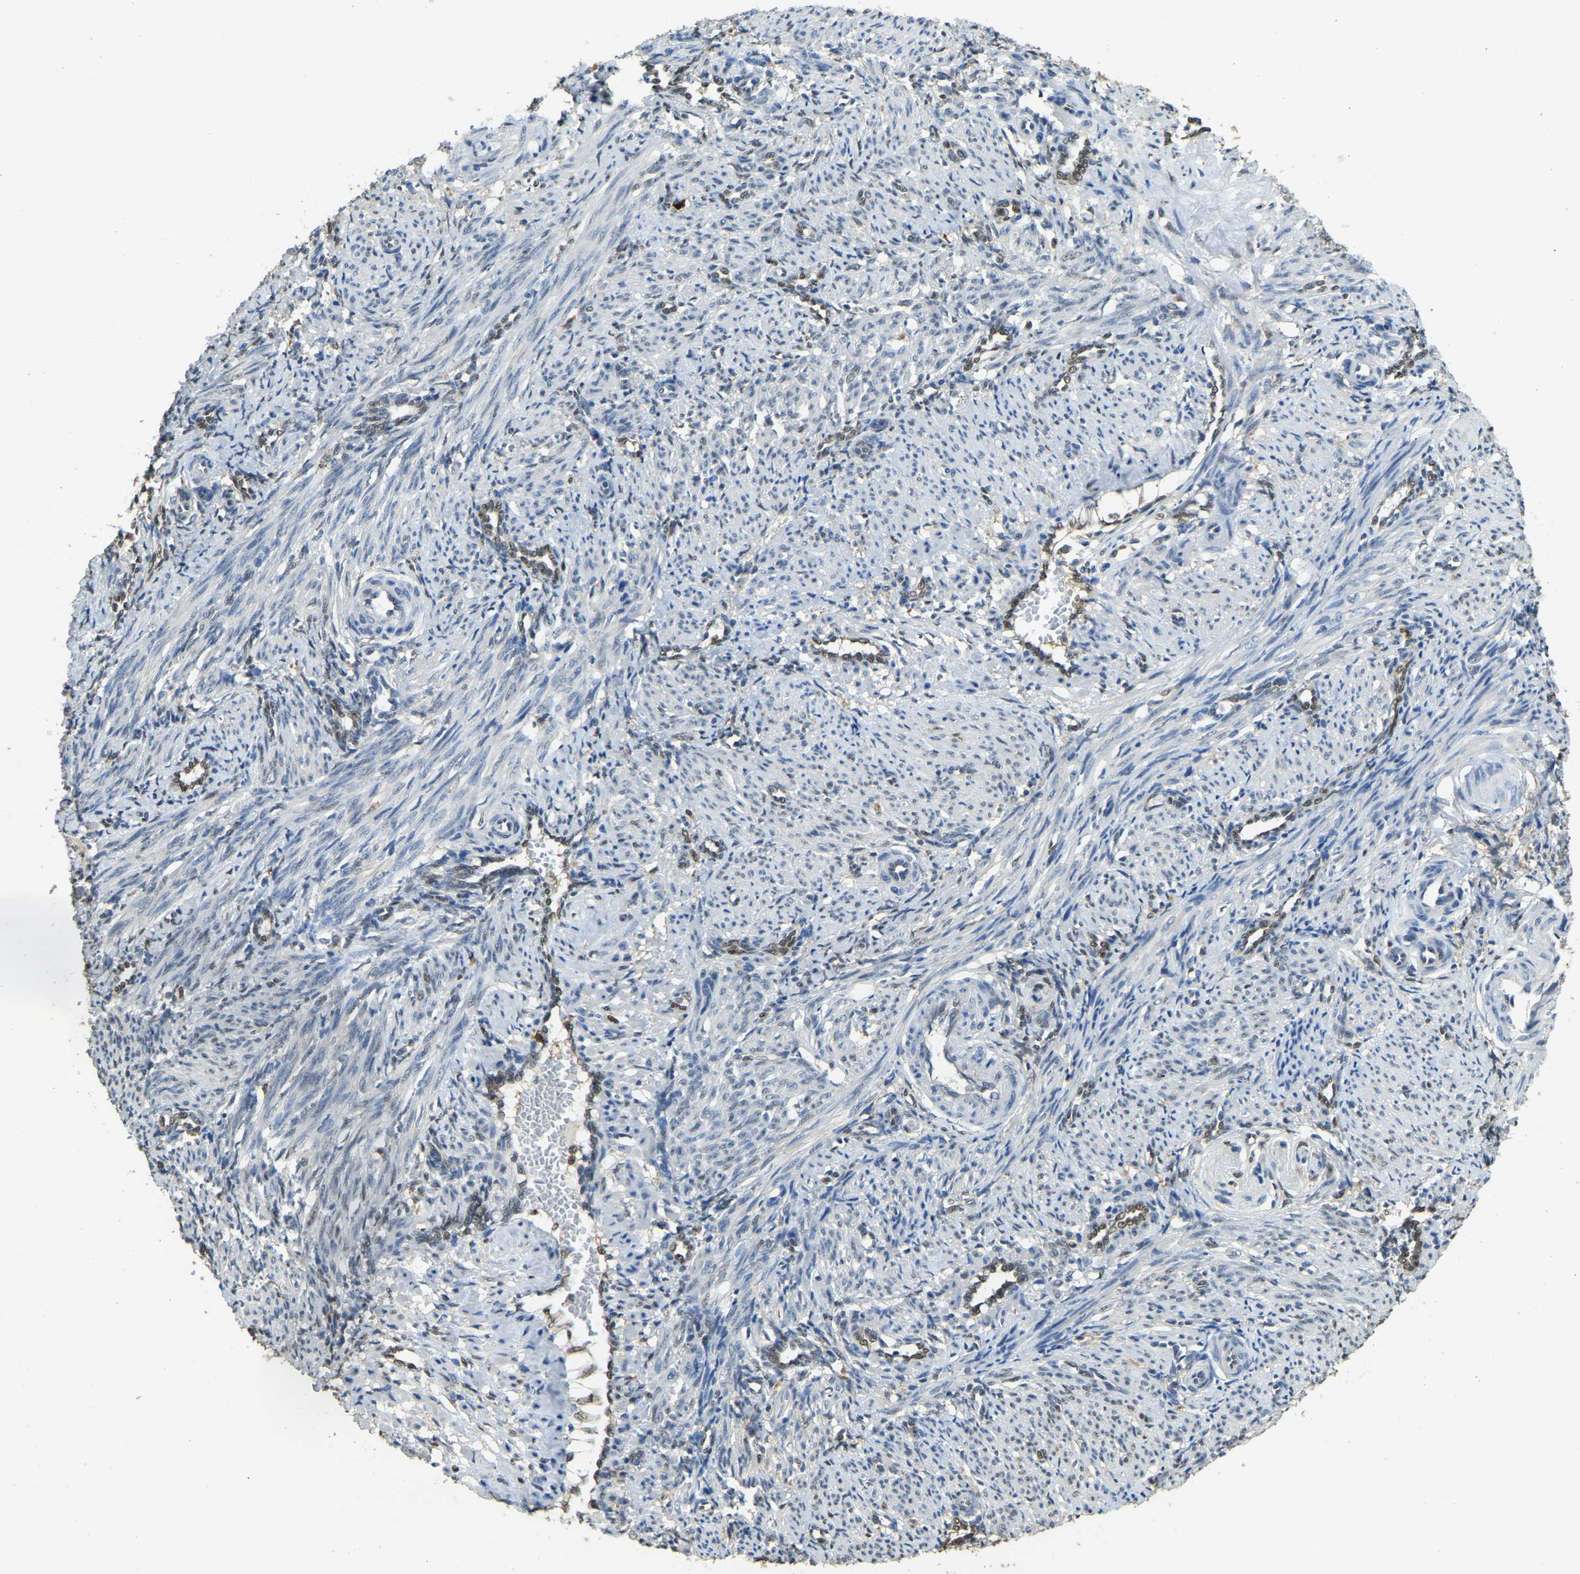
{"staining": {"intensity": "negative", "quantity": "none", "location": "none"}, "tissue": "smooth muscle", "cell_type": "Smooth muscle cells", "image_type": "normal", "snomed": [{"axis": "morphology", "description": "Normal tissue, NOS"}, {"axis": "topography", "description": "Endometrium"}], "caption": "Immunohistochemical staining of normal human smooth muscle exhibits no significant expression in smooth muscle cells. (DAB (3,3'-diaminobenzidine) IHC, high magnification).", "gene": "NANS", "patient": {"sex": "female", "age": 33}}